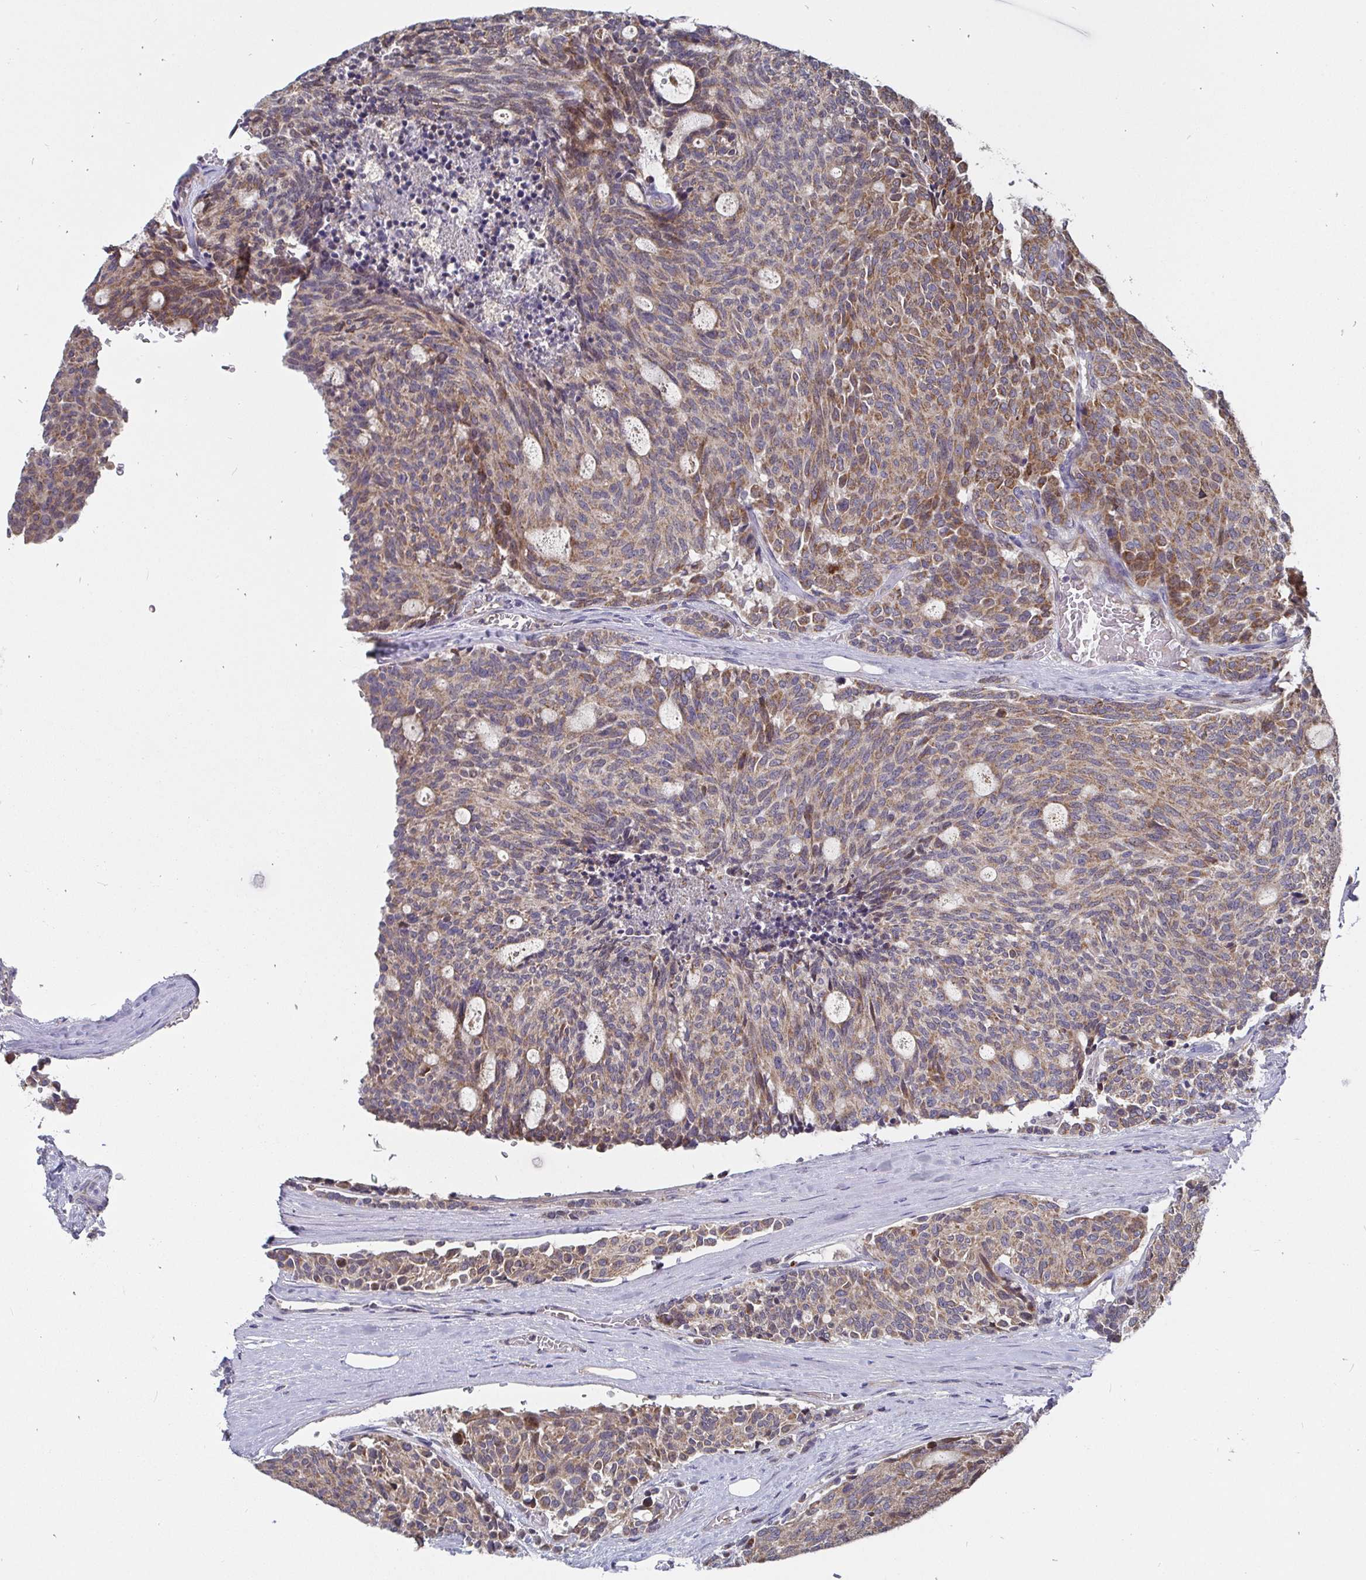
{"staining": {"intensity": "moderate", "quantity": ">75%", "location": "cytoplasmic/membranous"}, "tissue": "carcinoid", "cell_type": "Tumor cells", "image_type": "cancer", "snomed": [{"axis": "morphology", "description": "Carcinoid, malignant, NOS"}, {"axis": "topography", "description": "Pancreas"}], "caption": "Immunohistochemical staining of carcinoid exhibits medium levels of moderate cytoplasmic/membranous protein expression in about >75% of tumor cells.", "gene": "PDF", "patient": {"sex": "female", "age": 54}}